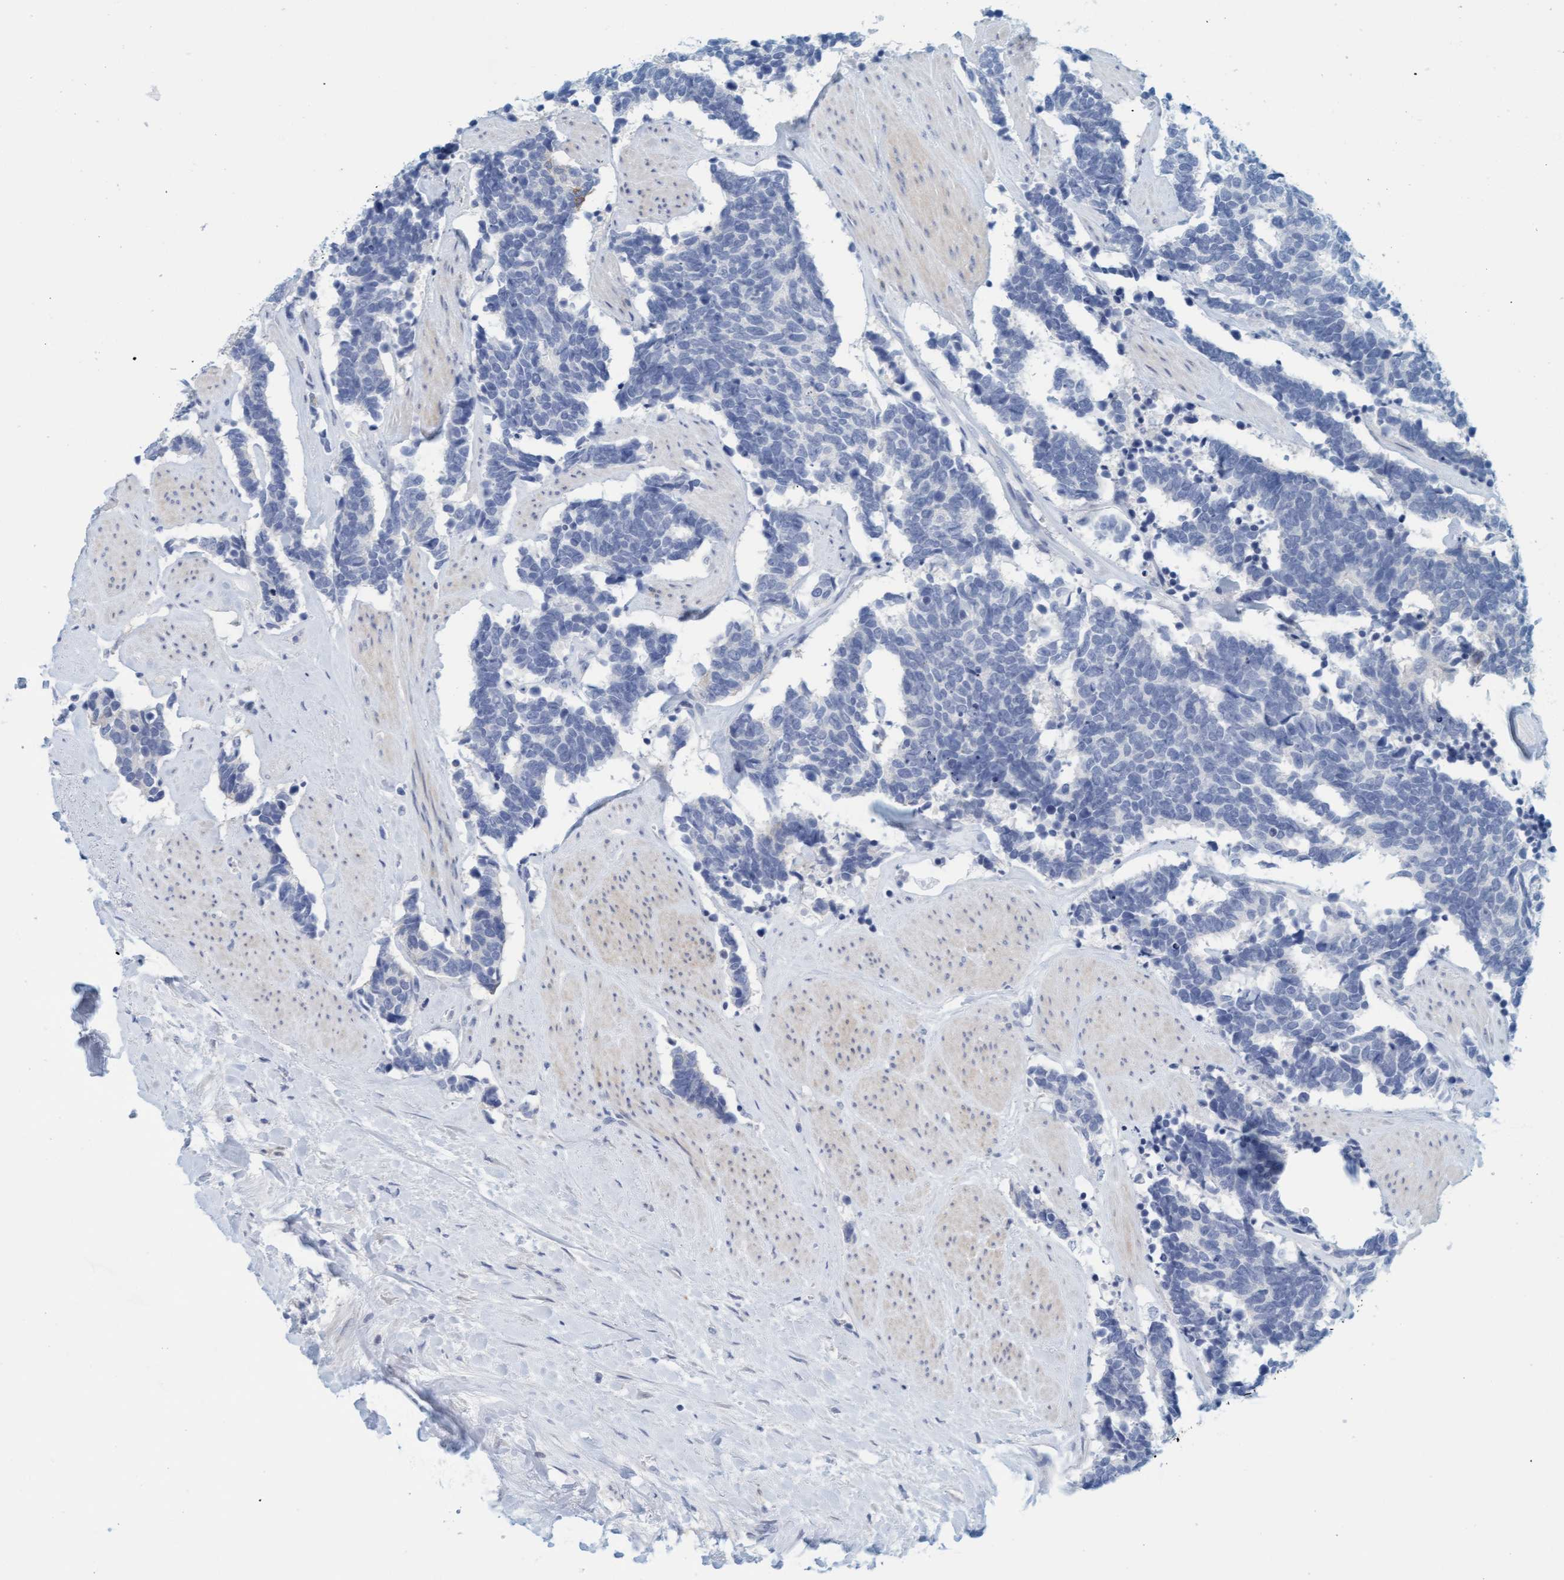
{"staining": {"intensity": "negative", "quantity": "none", "location": "none"}, "tissue": "carcinoid", "cell_type": "Tumor cells", "image_type": "cancer", "snomed": [{"axis": "morphology", "description": "Carcinoma, NOS"}, {"axis": "morphology", "description": "Carcinoid, malignant, NOS"}, {"axis": "topography", "description": "Urinary bladder"}], "caption": "DAB immunohistochemical staining of human carcinoid (malignant) demonstrates no significant positivity in tumor cells. Nuclei are stained in blue.", "gene": "KLHL11", "patient": {"sex": "male", "age": 57}}